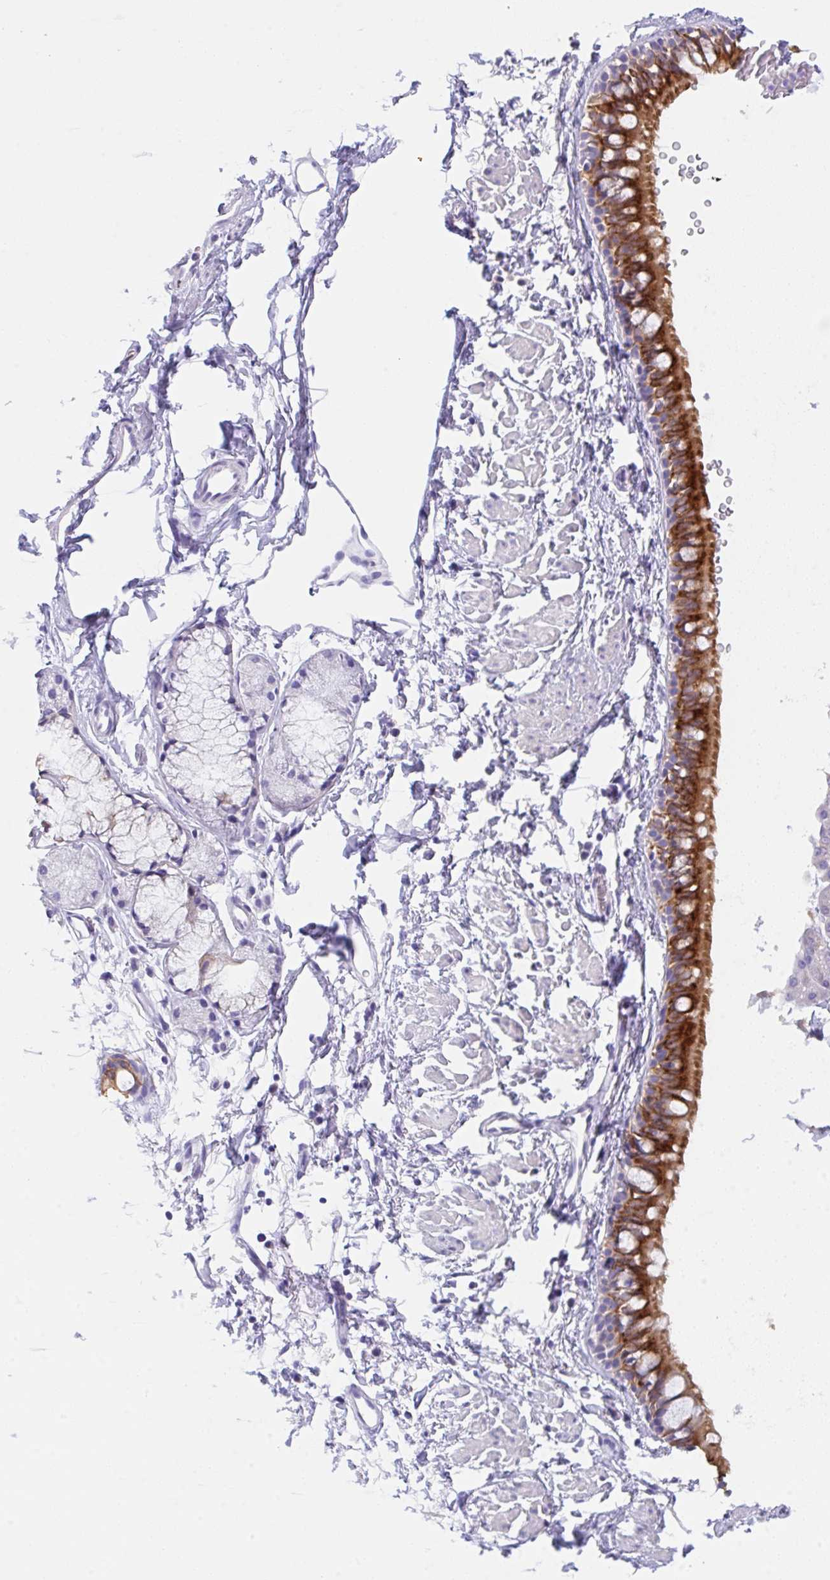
{"staining": {"intensity": "strong", "quantity": ">75%", "location": "cytoplasmic/membranous"}, "tissue": "bronchus", "cell_type": "Respiratory epithelial cells", "image_type": "normal", "snomed": [{"axis": "morphology", "description": "Normal tissue, NOS"}, {"axis": "topography", "description": "Lymph node"}, {"axis": "topography", "description": "Cartilage tissue"}, {"axis": "topography", "description": "Bronchus"}], "caption": "Protein staining of normal bronchus reveals strong cytoplasmic/membranous expression in approximately >75% of respiratory epithelial cells. (DAB (3,3'-diaminobenzidine) IHC, brown staining for protein, blue staining for nuclei).", "gene": "TRAF4", "patient": {"sex": "female", "age": 70}}